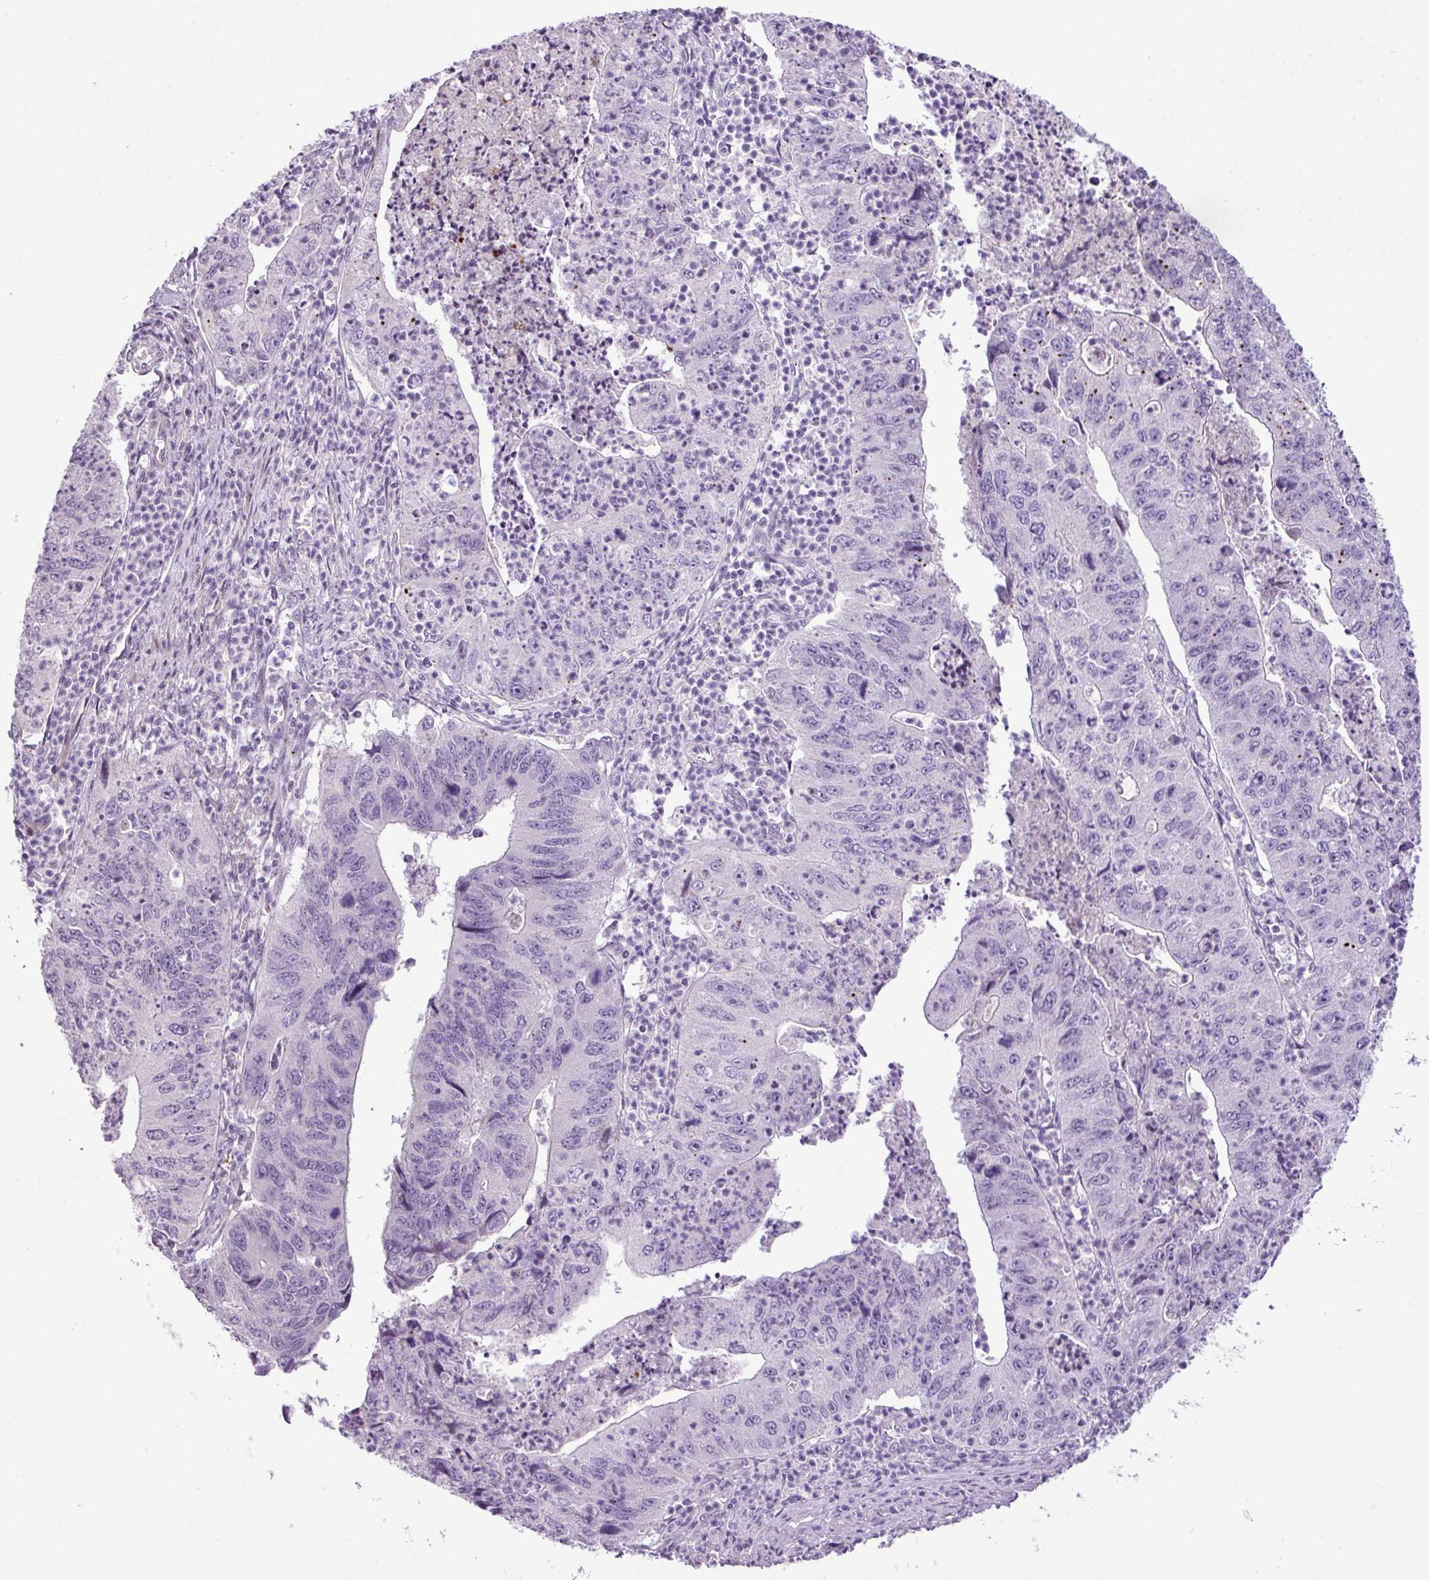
{"staining": {"intensity": "negative", "quantity": "none", "location": "none"}, "tissue": "stomach cancer", "cell_type": "Tumor cells", "image_type": "cancer", "snomed": [{"axis": "morphology", "description": "Adenocarcinoma, NOS"}, {"axis": "topography", "description": "Stomach"}], "caption": "A high-resolution micrograph shows IHC staining of stomach cancer, which exhibits no significant staining in tumor cells.", "gene": "DNAJB13", "patient": {"sex": "male", "age": 59}}